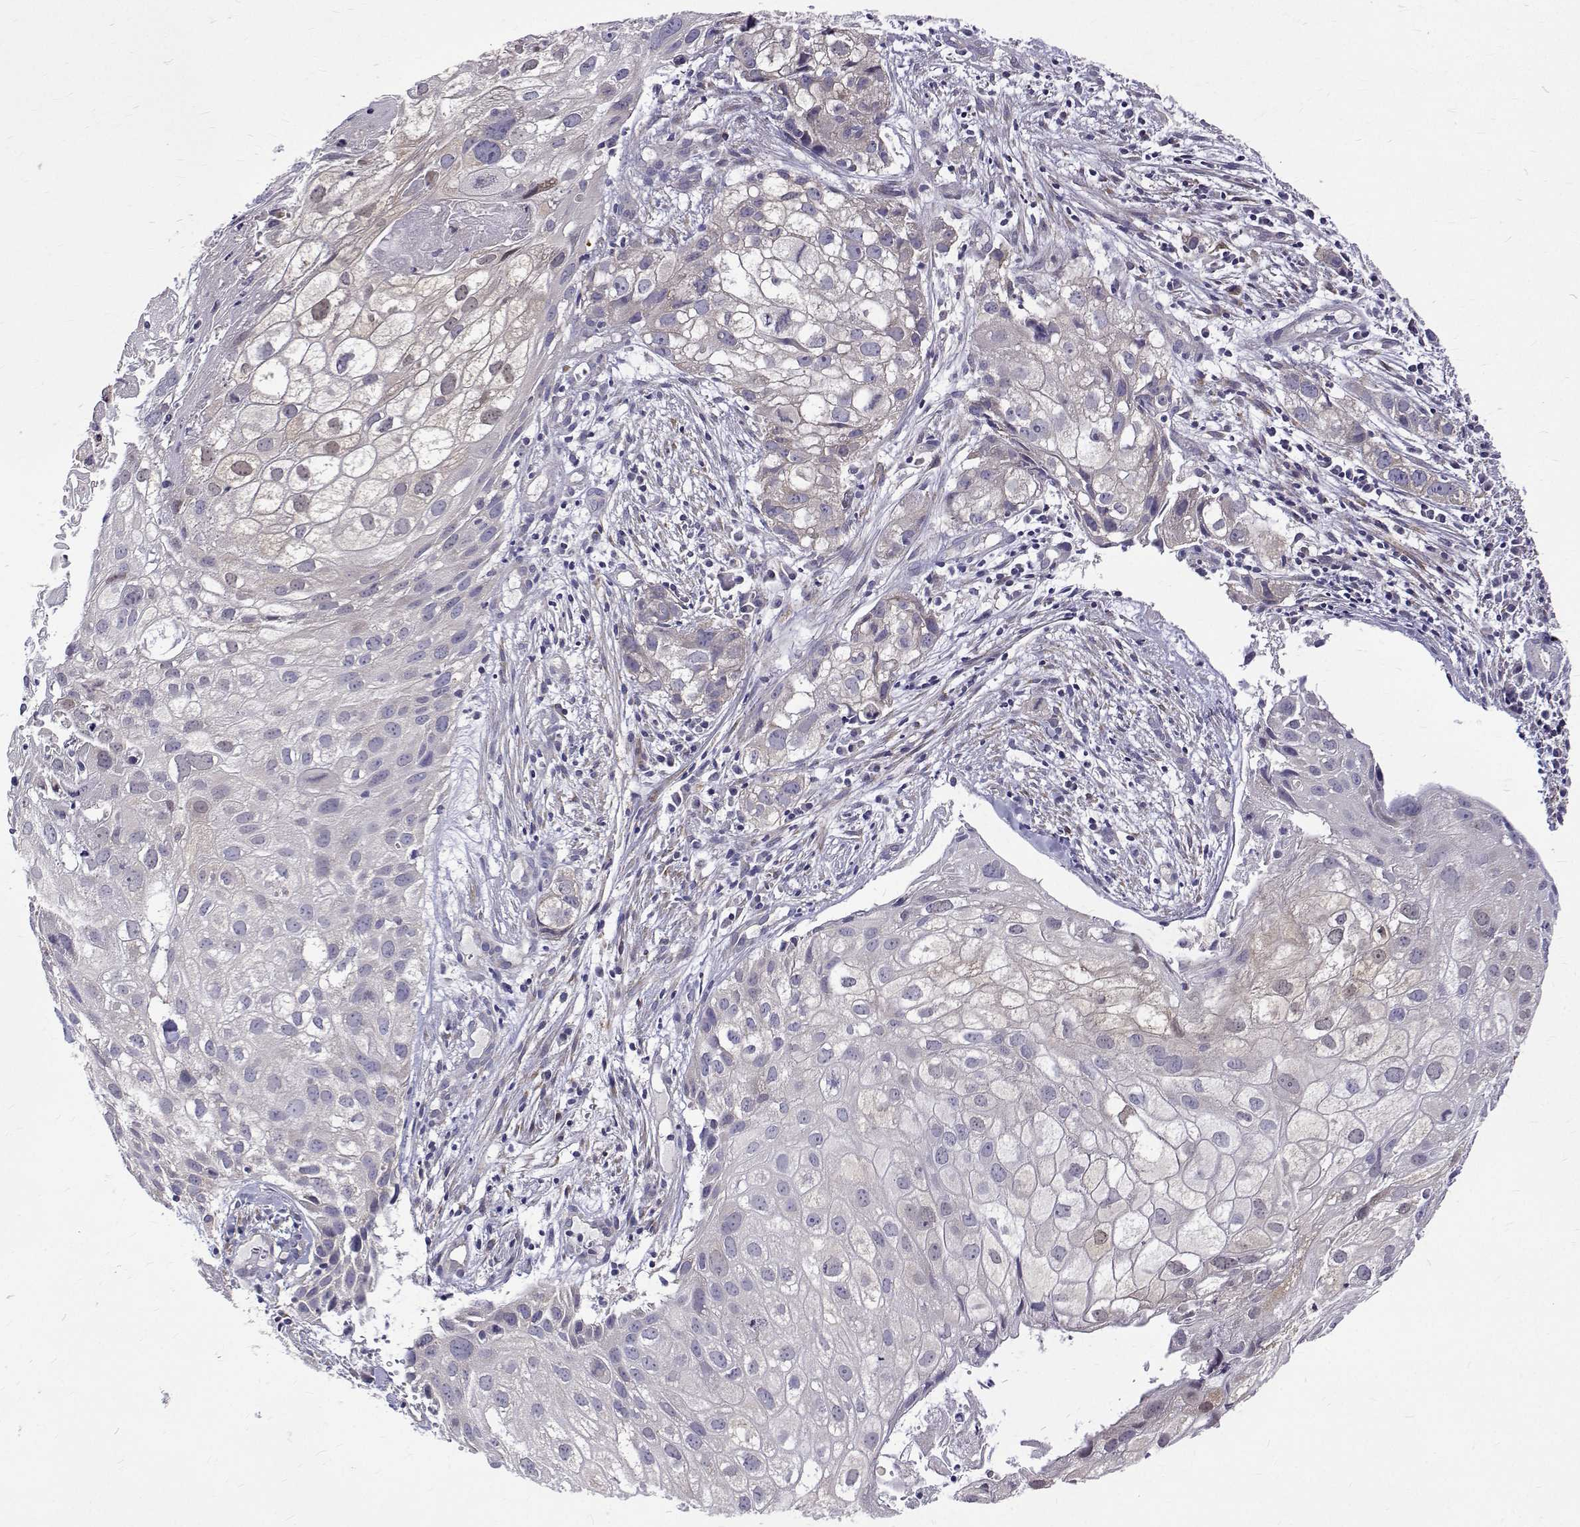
{"staining": {"intensity": "negative", "quantity": "none", "location": "none"}, "tissue": "cervical cancer", "cell_type": "Tumor cells", "image_type": "cancer", "snomed": [{"axis": "morphology", "description": "Squamous cell carcinoma, NOS"}, {"axis": "topography", "description": "Cervix"}], "caption": "Protein analysis of cervical cancer demonstrates no significant expression in tumor cells.", "gene": "PADI1", "patient": {"sex": "female", "age": 53}}